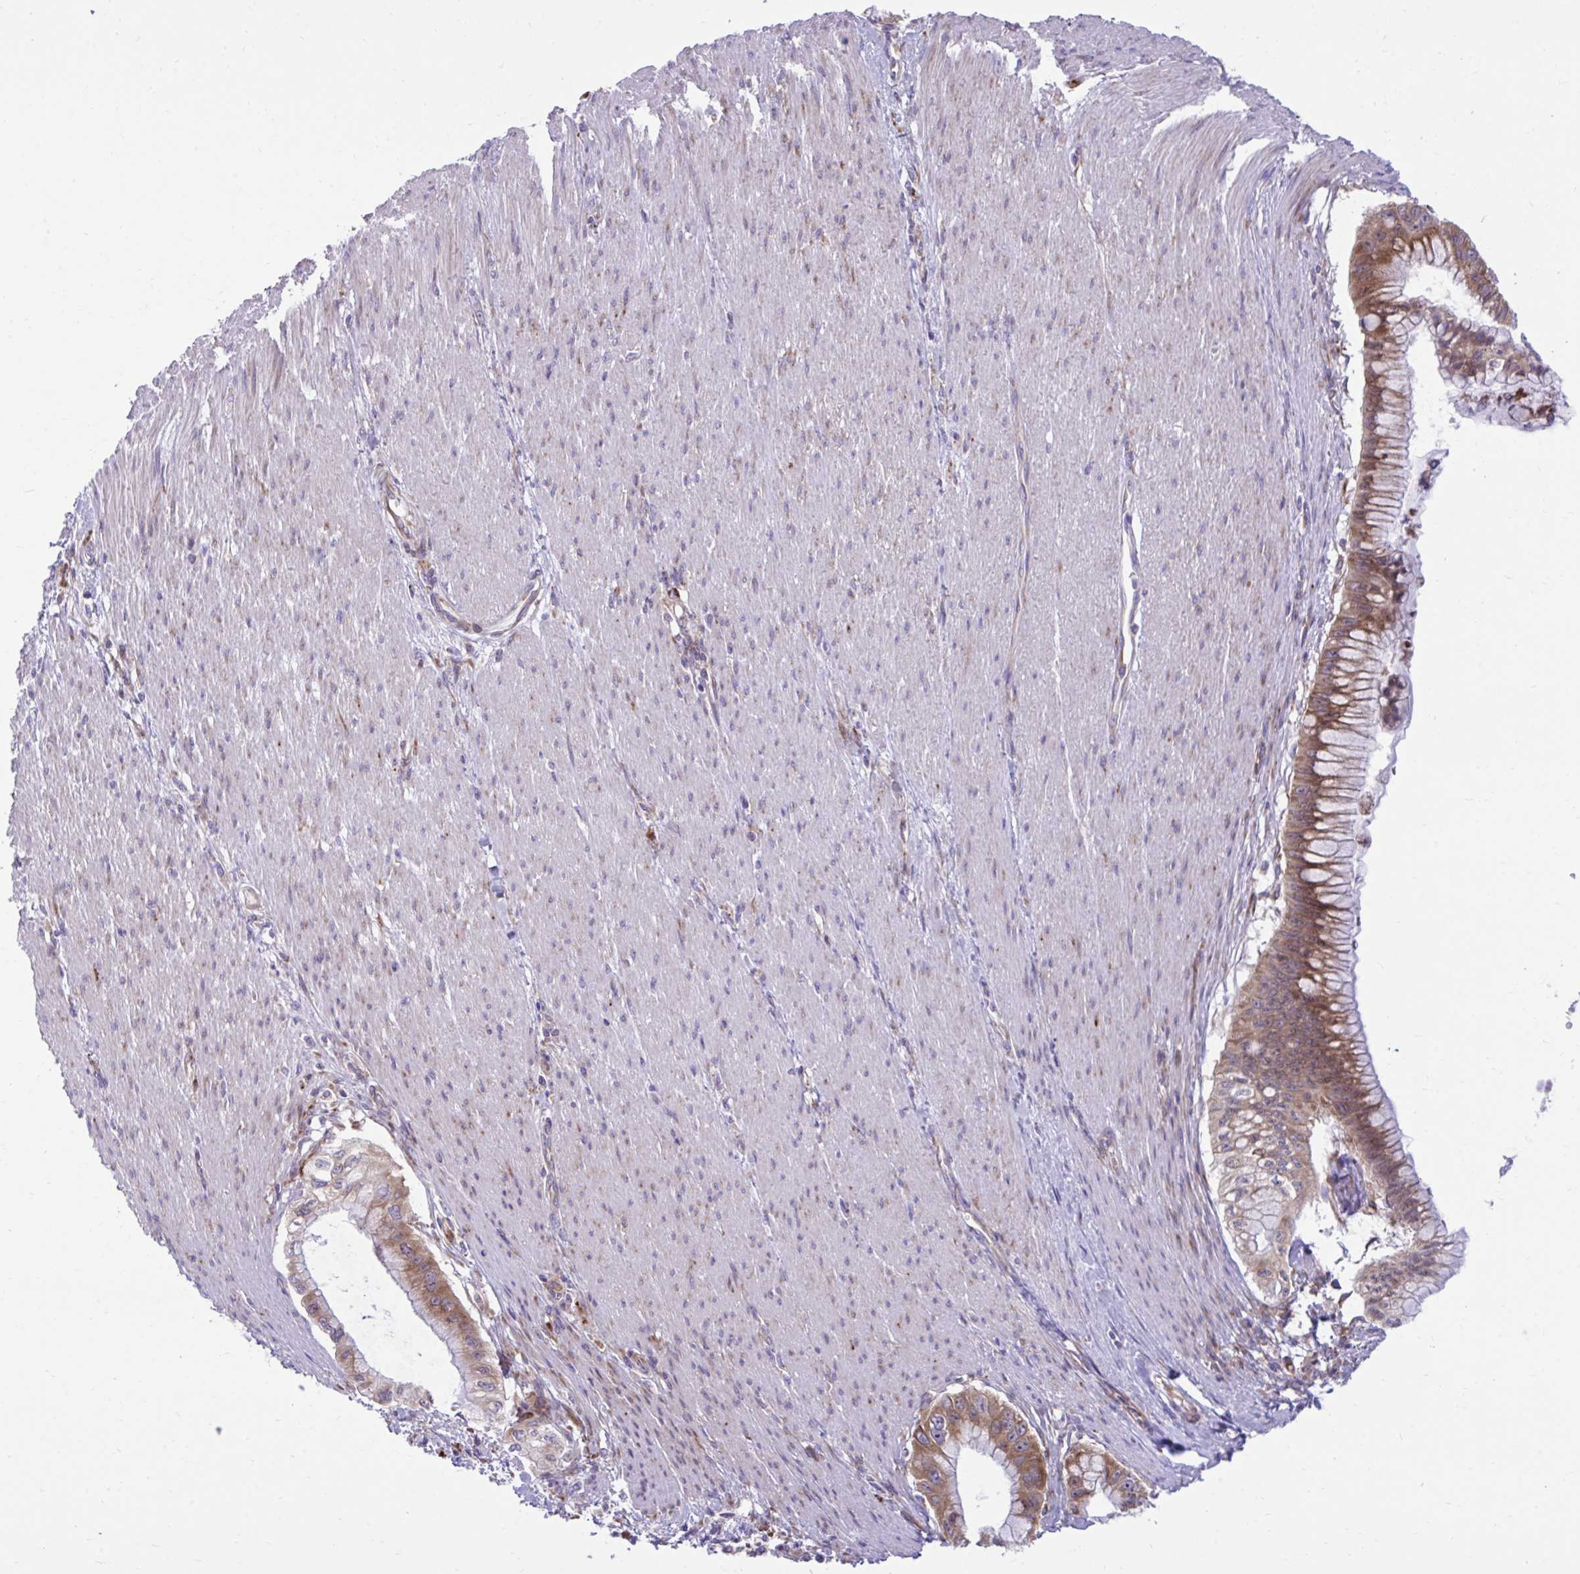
{"staining": {"intensity": "moderate", "quantity": ">75%", "location": "cytoplasmic/membranous"}, "tissue": "pancreatic cancer", "cell_type": "Tumor cells", "image_type": "cancer", "snomed": [{"axis": "morphology", "description": "Adenocarcinoma, NOS"}, {"axis": "topography", "description": "Pancreas"}], "caption": "A photomicrograph of human pancreatic cancer (adenocarcinoma) stained for a protein shows moderate cytoplasmic/membranous brown staining in tumor cells.", "gene": "RPS15", "patient": {"sex": "male", "age": 48}}